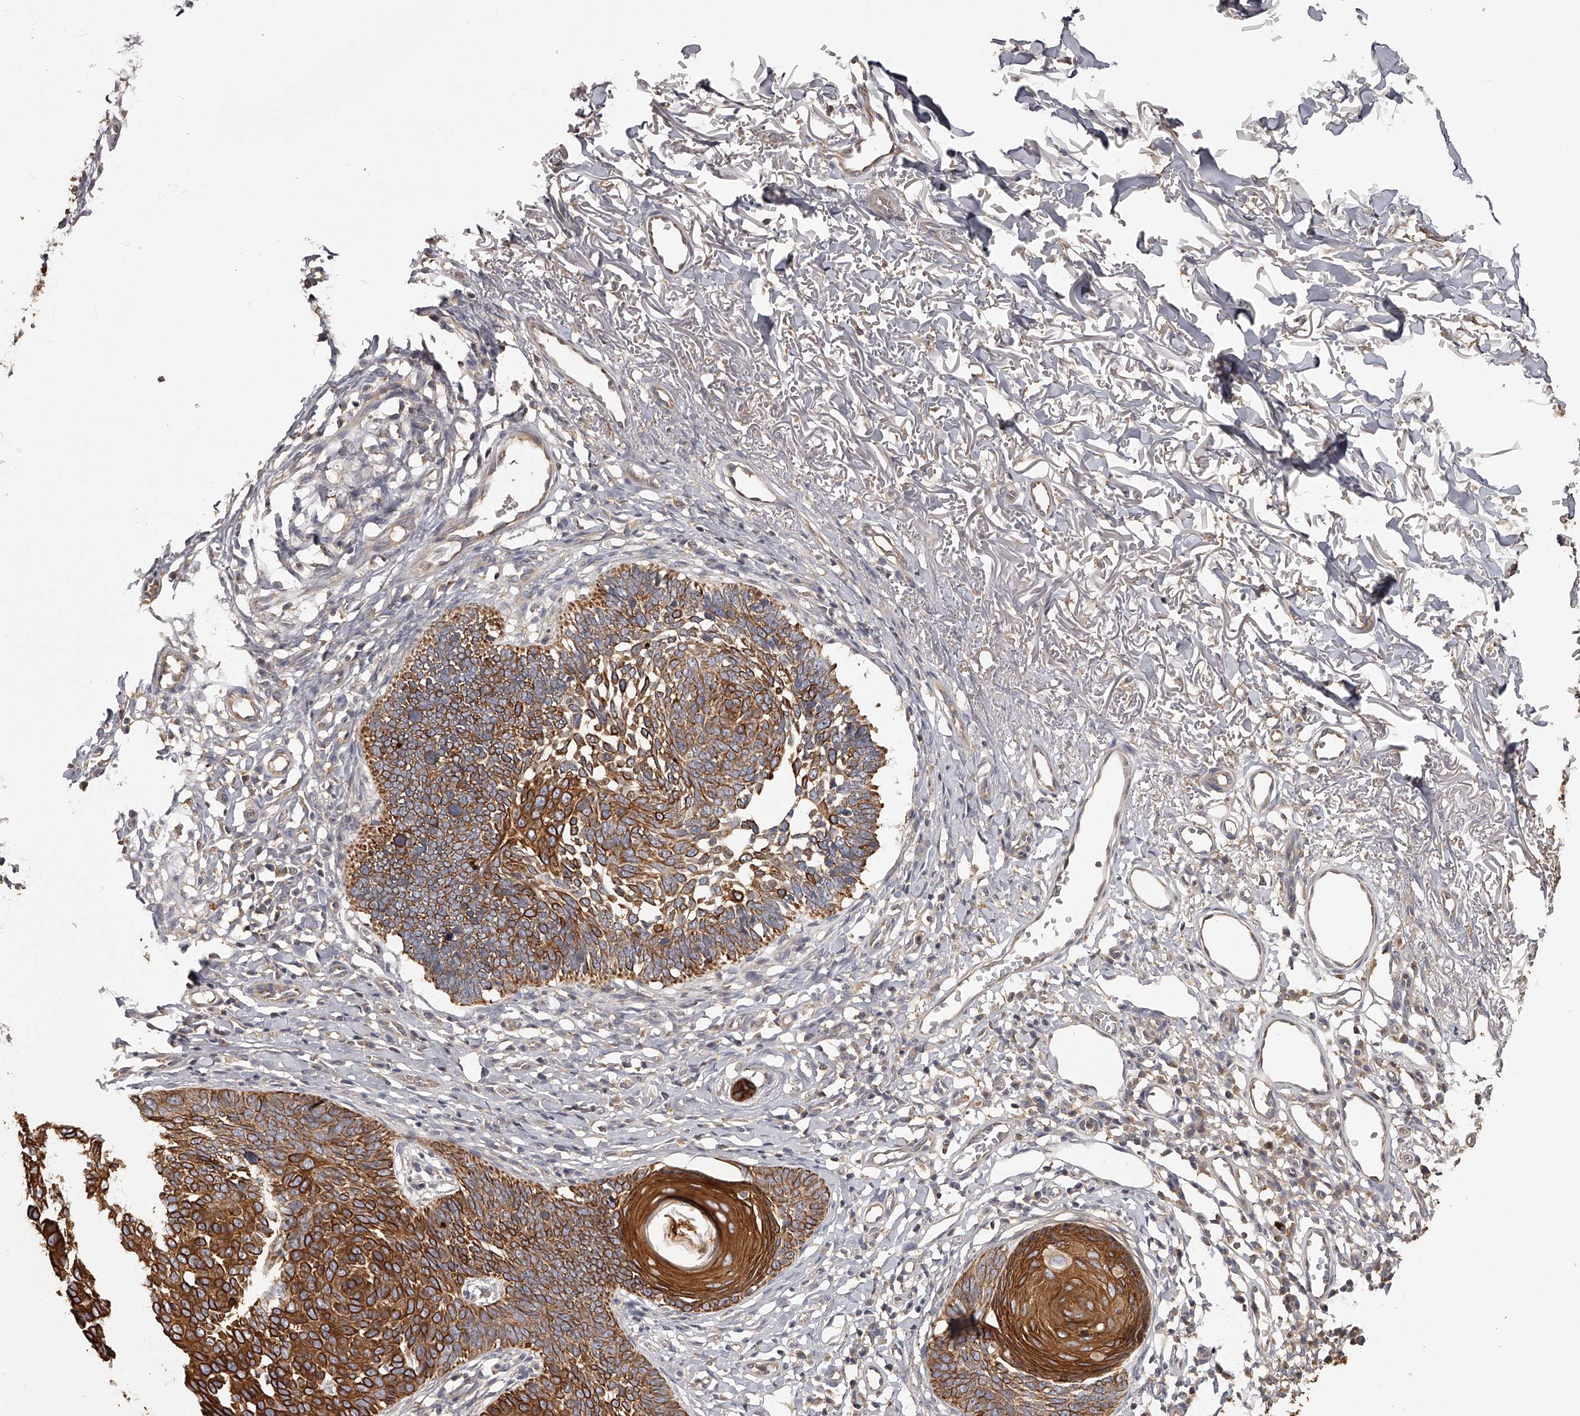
{"staining": {"intensity": "strong", "quantity": ">75%", "location": "cytoplasmic/membranous"}, "tissue": "skin cancer", "cell_type": "Tumor cells", "image_type": "cancer", "snomed": [{"axis": "morphology", "description": "Normal tissue, NOS"}, {"axis": "morphology", "description": "Basal cell carcinoma"}, {"axis": "topography", "description": "Skin"}], "caption": "Human skin basal cell carcinoma stained for a protein (brown) displays strong cytoplasmic/membranous positive expression in approximately >75% of tumor cells.", "gene": "TNN", "patient": {"sex": "male", "age": 77}}